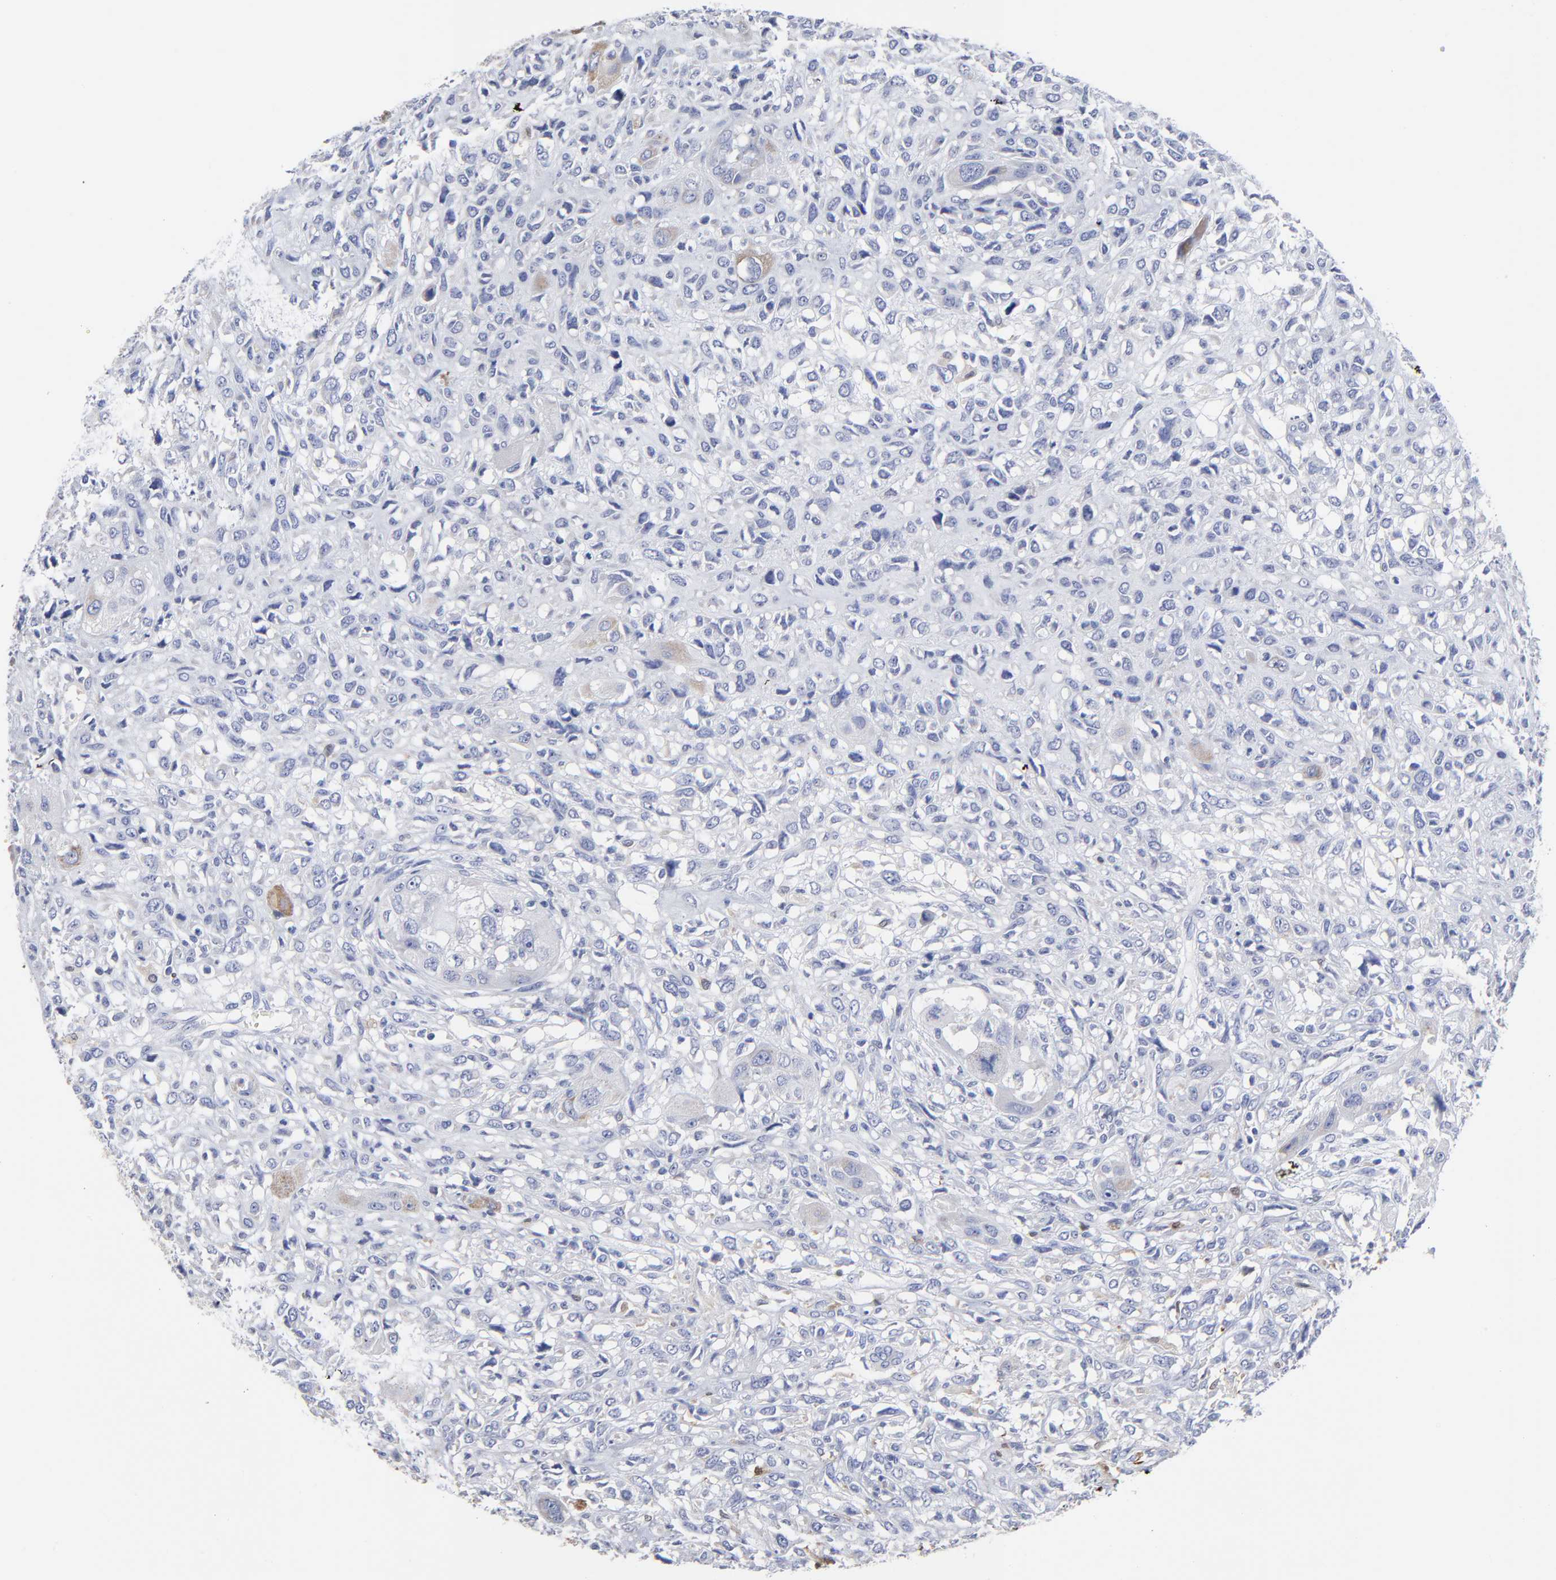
{"staining": {"intensity": "moderate", "quantity": "<25%", "location": "cytoplasmic/membranous"}, "tissue": "head and neck cancer", "cell_type": "Tumor cells", "image_type": "cancer", "snomed": [{"axis": "morphology", "description": "Neoplasm, malignant, NOS"}, {"axis": "topography", "description": "Salivary gland"}, {"axis": "topography", "description": "Head-Neck"}], "caption": "IHC (DAB (3,3'-diaminobenzidine)) staining of malignant neoplasm (head and neck) displays moderate cytoplasmic/membranous protein staining in approximately <25% of tumor cells.", "gene": "PTP4A1", "patient": {"sex": "male", "age": 43}}